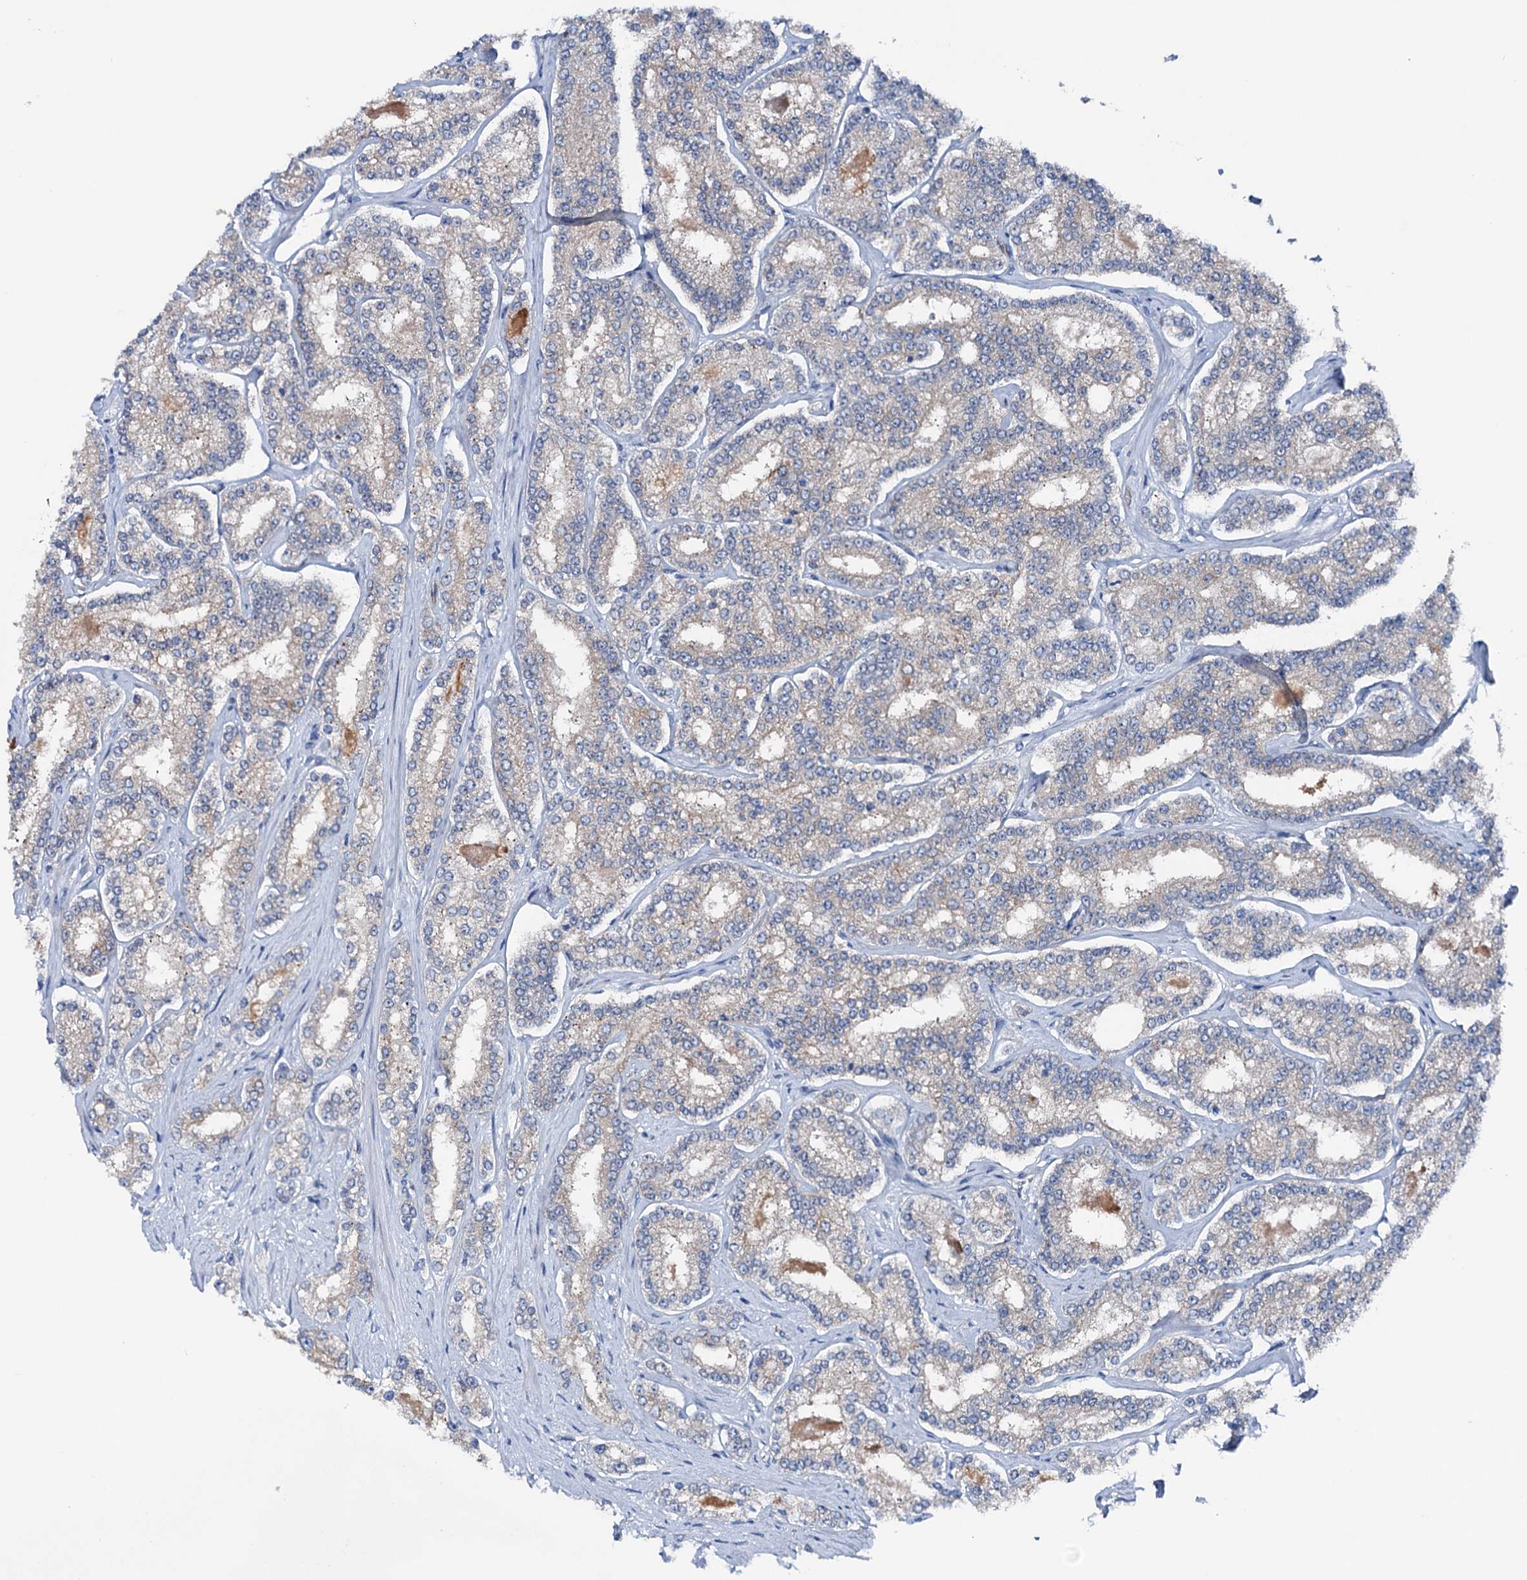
{"staining": {"intensity": "weak", "quantity": "<25%", "location": "cytoplasmic/membranous"}, "tissue": "prostate cancer", "cell_type": "Tumor cells", "image_type": "cancer", "snomed": [{"axis": "morphology", "description": "Normal tissue, NOS"}, {"axis": "morphology", "description": "Adenocarcinoma, High grade"}, {"axis": "topography", "description": "Prostate"}], "caption": "Immunohistochemistry (IHC) of prostate high-grade adenocarcinoma shows no expression in tumor cells.", "gene": "SHROOM1", "patient": {"sex": "male", "age": 83}}